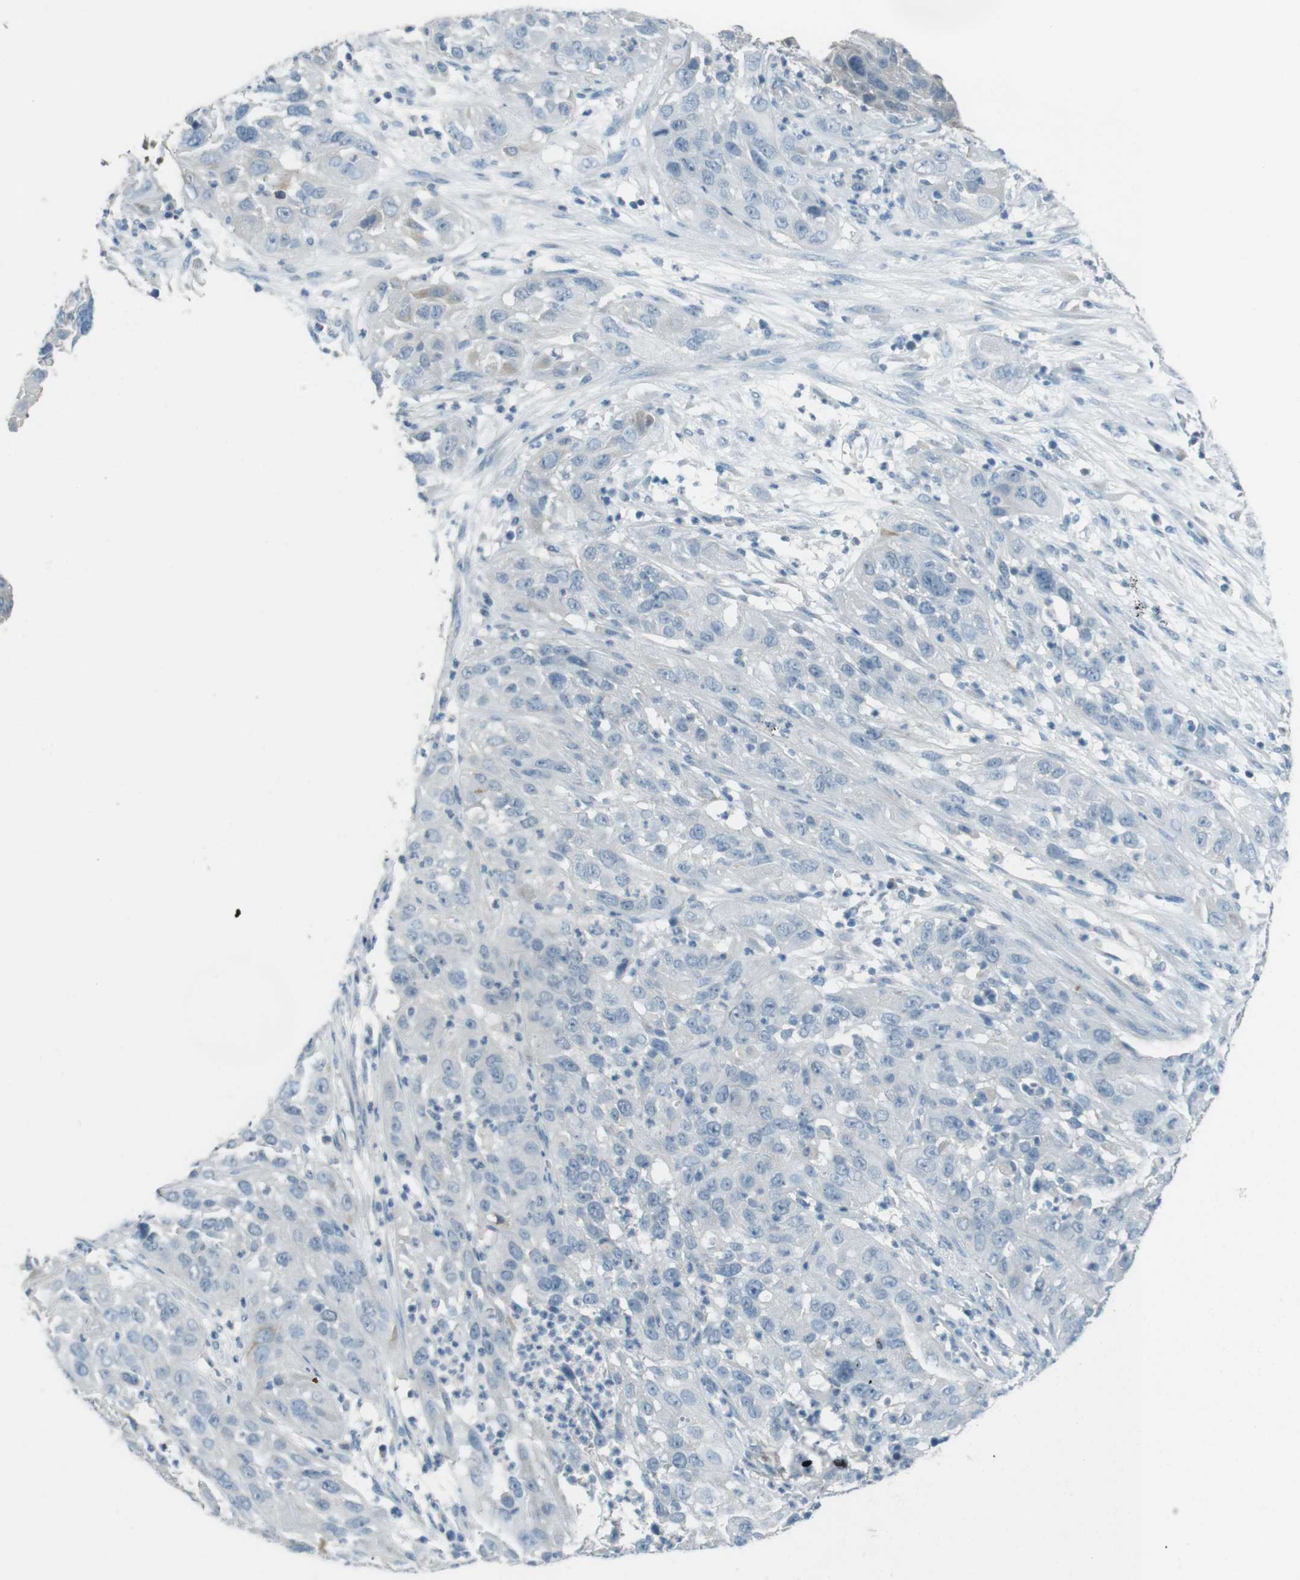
{"staining": {"intensity": "negative", "quantity": "none", "location": "none"}, "tissue": "cervical cancer", "cell_type": "Tumor cells", "image_type": "cancer", "snomed": [{"axis": "morphology", "description": "Squamous cell carcinoma, NOS"}, {"axis": "topography", "description": "Cervix"}], "caption": "A high-resolution image shows IHC staining of cervical cancer (squamous cell carcinoma), which shows no significant staining in tumor cells. (Immunohistochemistry (ihc), brightfield microscopy, high magnification).", "gene": "ENTPD7", "patient": {"sex": "female", "age": 32}}